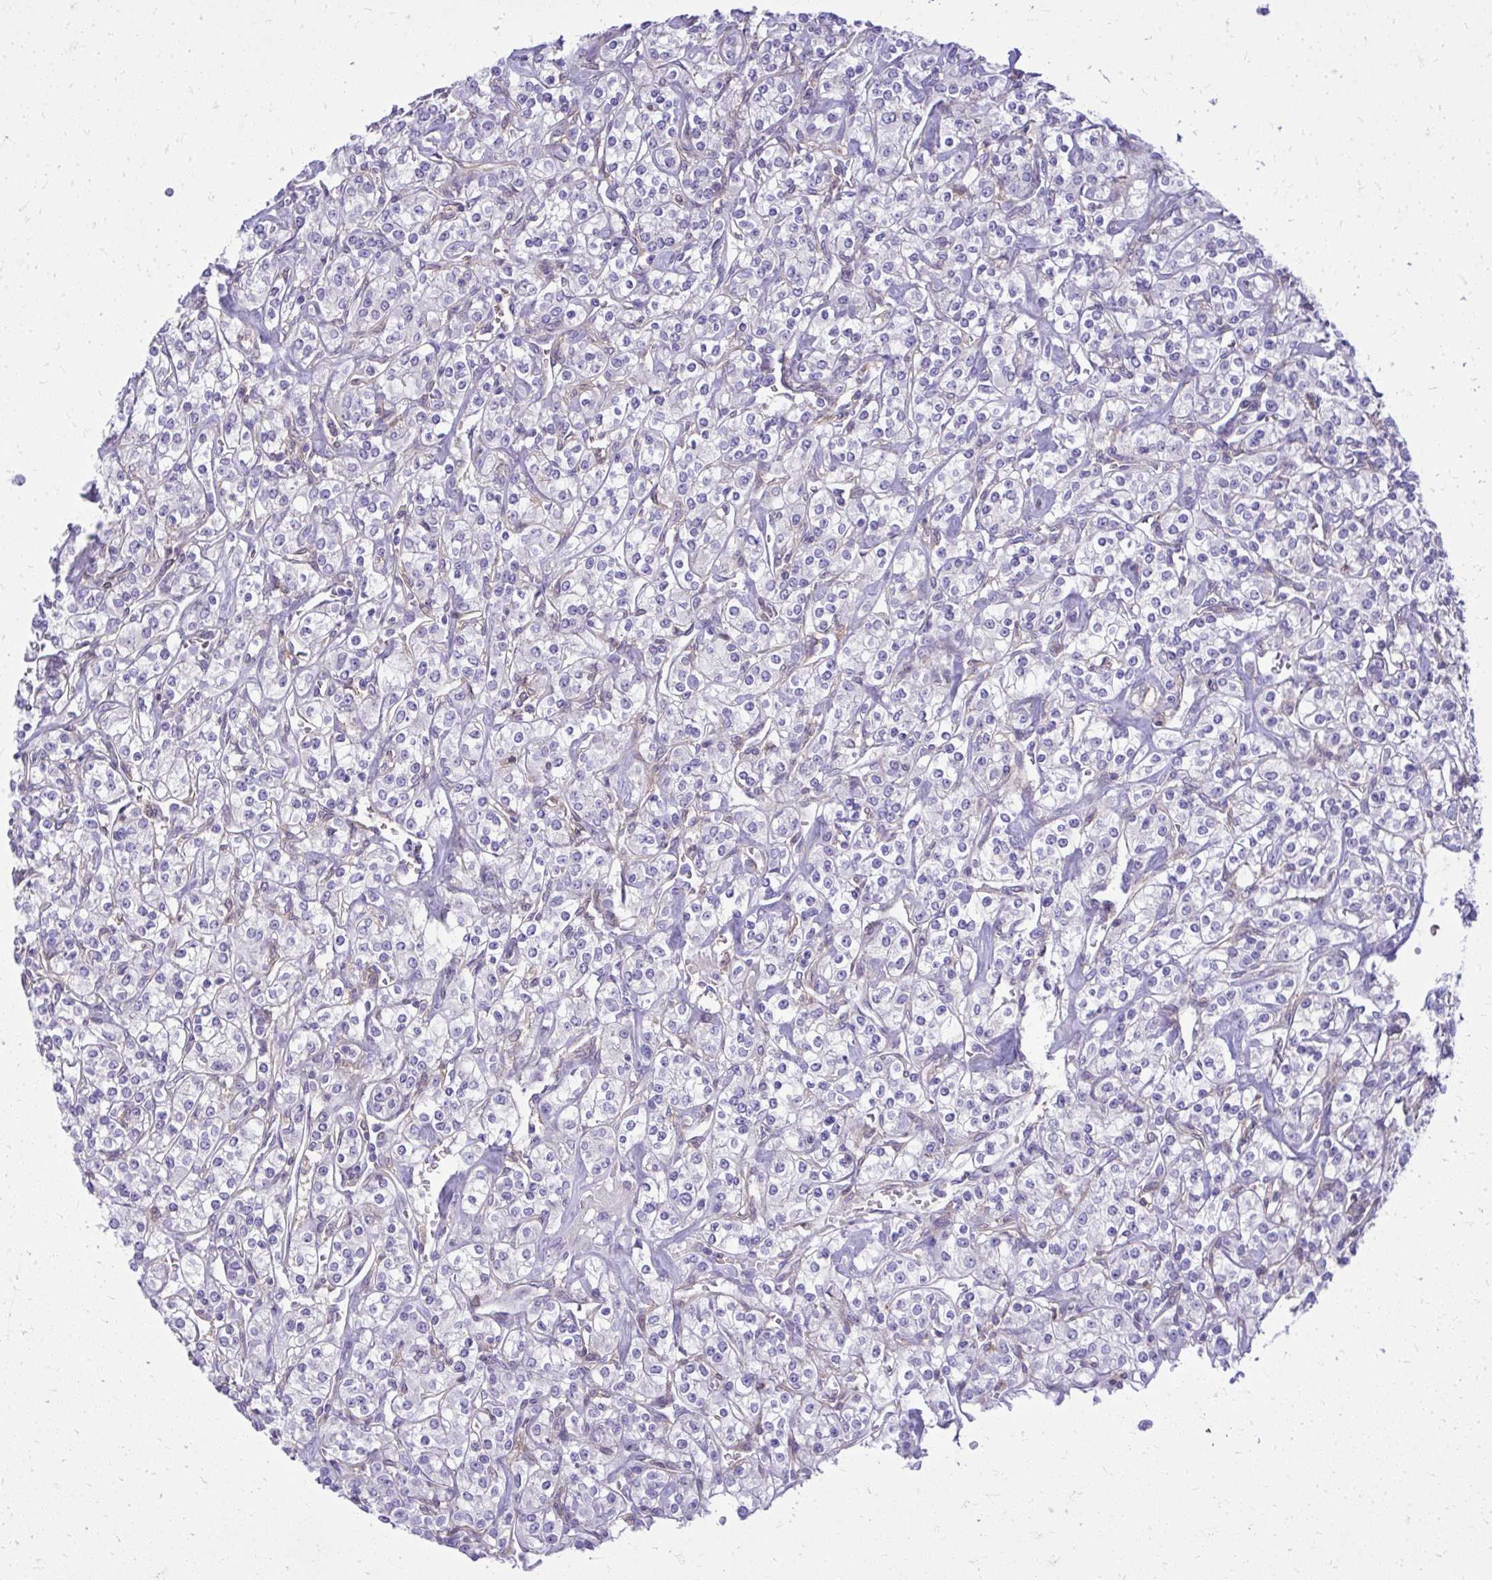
{"staining": {"intensity": "negative", "quantity": "none", "location": "none"}, "tissue": "renal cancer", "cell_type": "Tumor cells", "image_type": "cancer", "snomed": [{"axis": "morphology", "description": "Adenocarcinoma, NOS"}, {"axis": "topography", "description": "Kidney"}], "caption": "An image of renal cancer (adenocarcinoma) stained for a protein exhibits no brown staining in tumor cells.", "gene": "GPRIN3", "patient": {"sex": "male", "age": 77}}